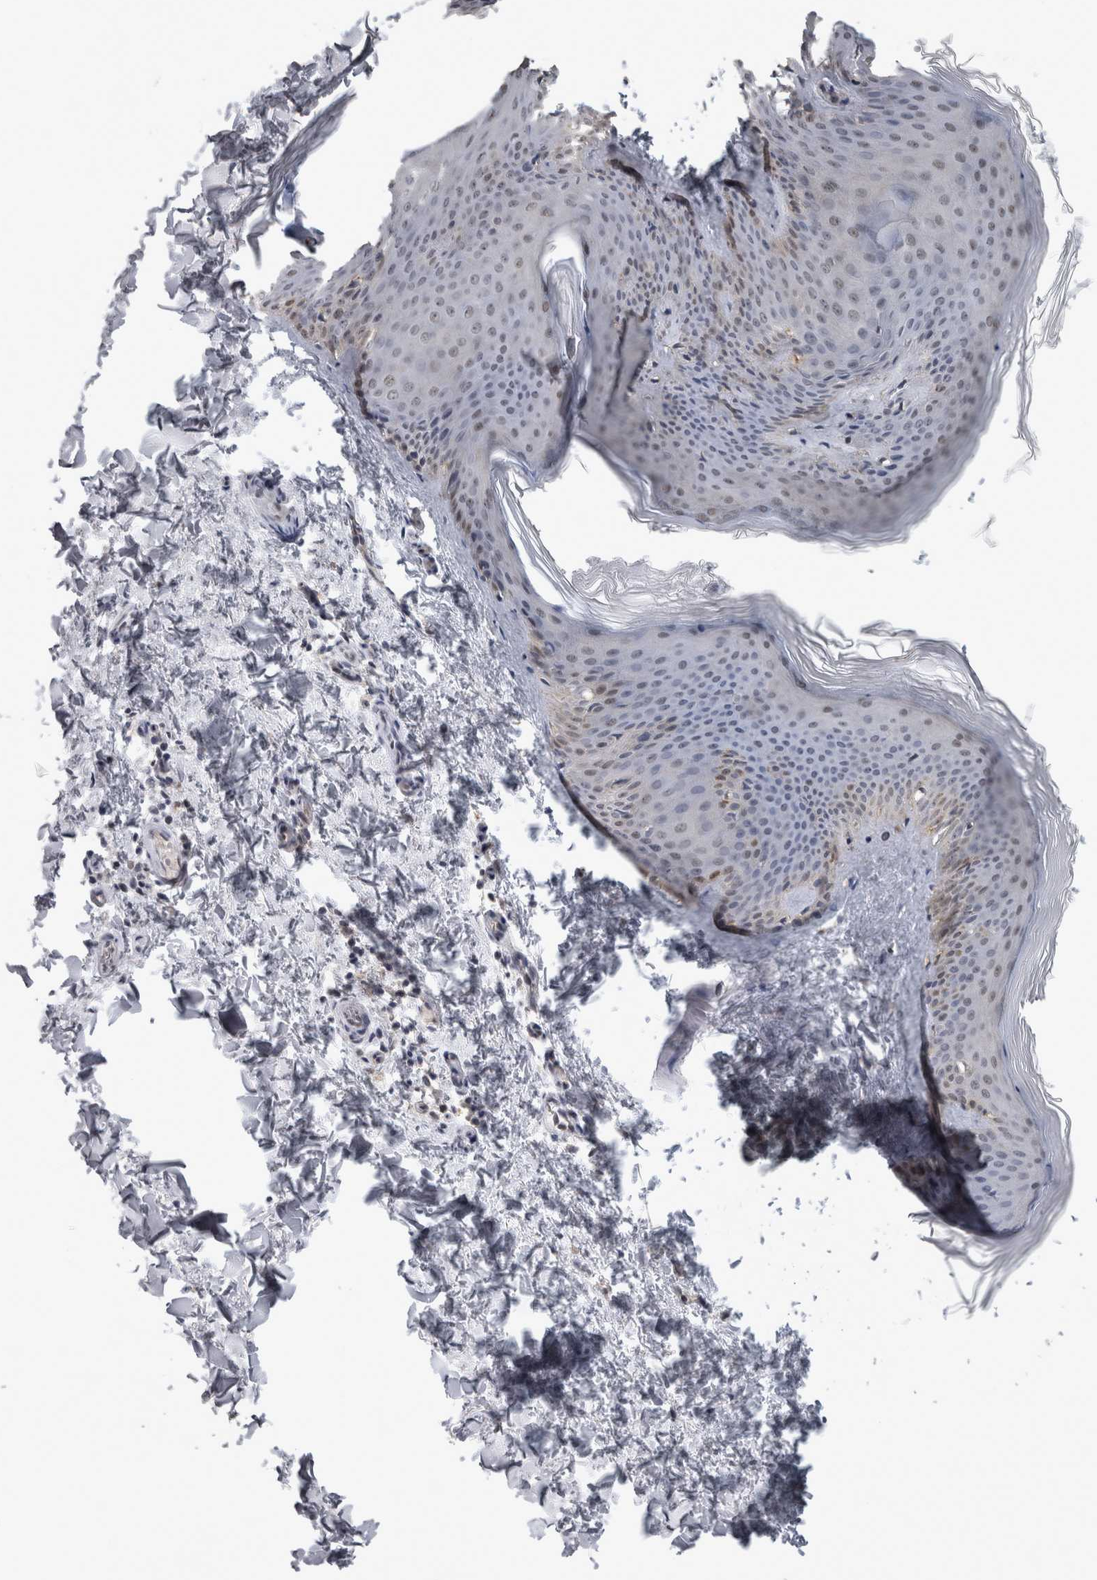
{"staining": {"intensity": "negative", "quantity": "none", "location": "none"}, "tissue": "skin", "cell_type": "Fibroblasts", "image_type": "normal", "snomed": [{"axis": "morphology", "description": "Normal tissue, NOS"}, {"axis": "topography", "description": "Skin"}], "caption": "Immunohistochemistry of benign human skin reveals no positivity in fibroblasts. Brightfield microscopy of immunohistochemistry (IHC) stained with DAB (brown) and hematoxylin (blue), captured at high magnification.", "gene": "NAPRT", "patient": {"sex": "female", "age": 27}}